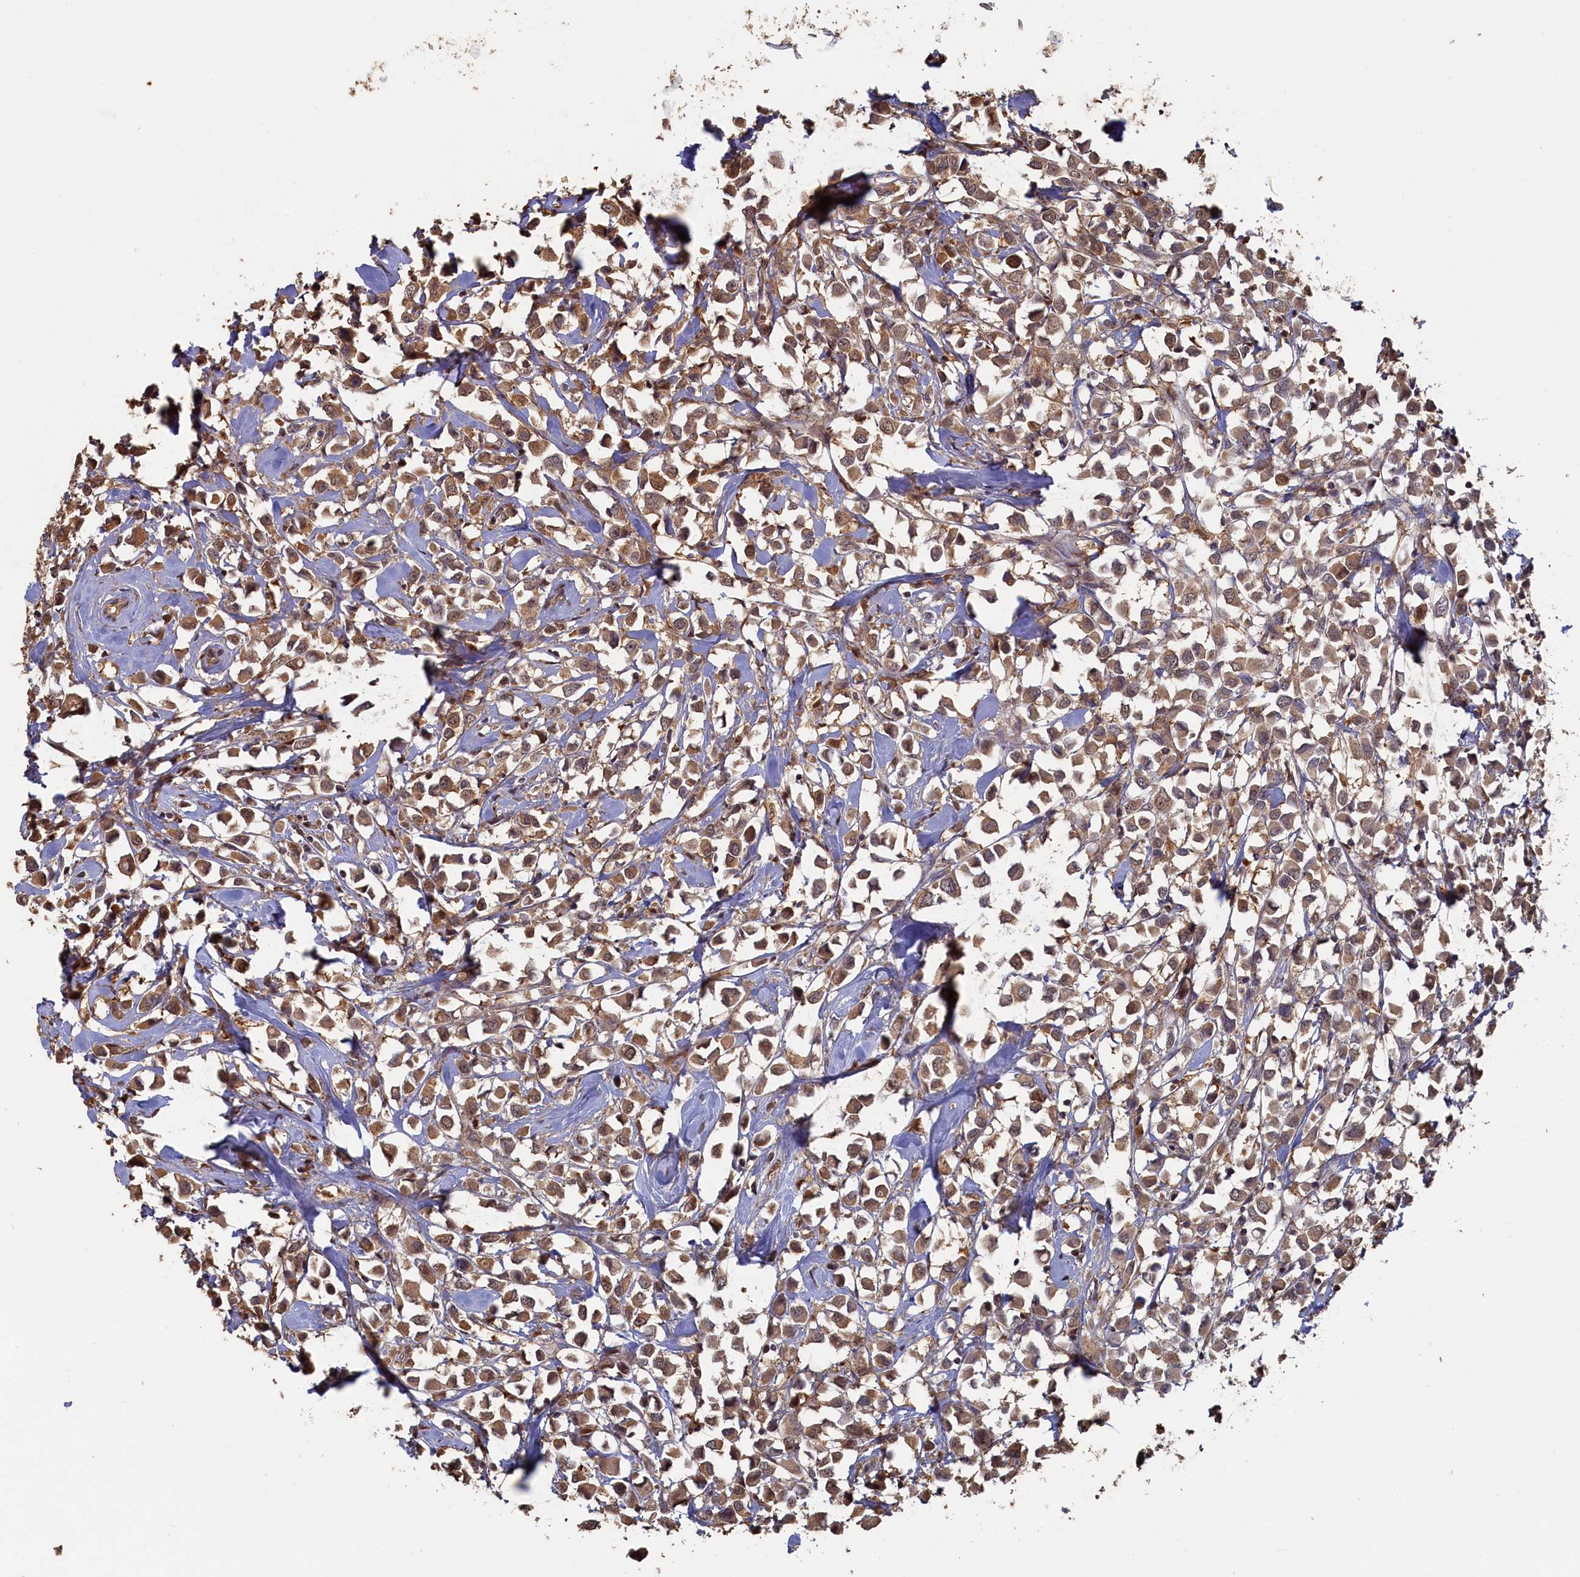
{"staining": {"intensity": "moderate", "quantity": ">75%", "location": "cytoplasmic/membranous"}, "tissue": "breast cancer", "cell_type": "Tumor cells", "image_type": "cancer", "snomed": [{"axis": "morphology", "description": "Duct carcinoma"}, {"axis": "topography", "description": "Breast"}], "caption": "An immunohistochemistry (IHC) micrograph of neoplastic tissue is shown. Protein staining in brown labels moderate cytoplasmic/membranous positivity in breast cancer within tumor cells. Using DAB (brown) and hematoxylin (blue) stains, captured at high magnification using brightfield microscopy.", "gene": "UCHL3", "patient": {"sex": "female", "age": 61}}